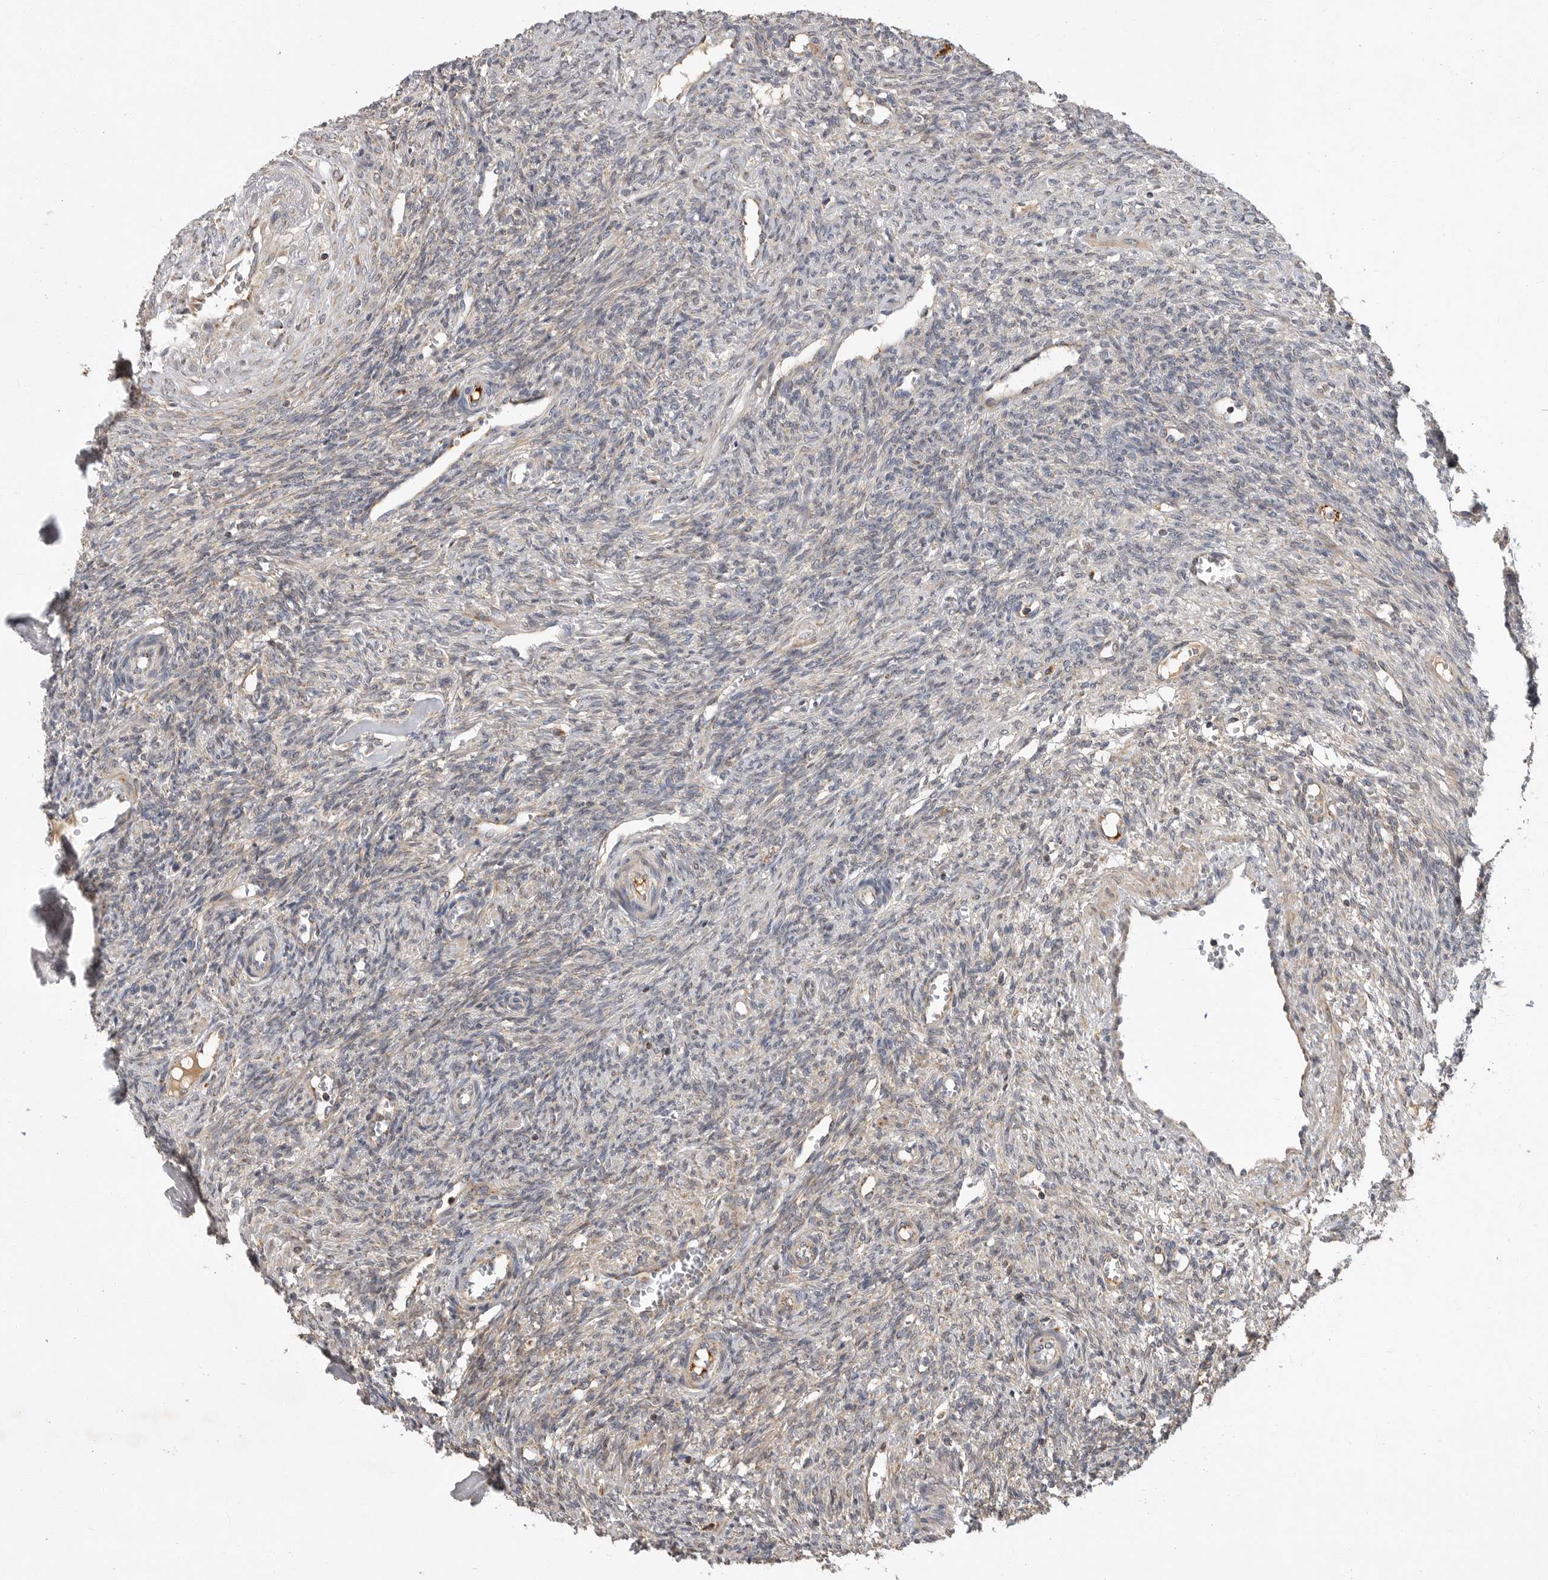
{"staining": {"intensity": "weak", "quantity": "<25%", "location": "cytoplasmic/membranous"}, "tissue": "ovary", "cell_type": "Ovarian stroma cells", "image_type": "normal", "snomed": [{"axis": "morphology", "description": "Normal tissue, NOS"}, {"axis": "topography", "description": "Ovary"}], "caption": "The IHC photomicrograph has no significant staining in ovarian stroma cells of ovary.", "gene": "KYAT3", "patient": {"sex": "female", "age": 41}}